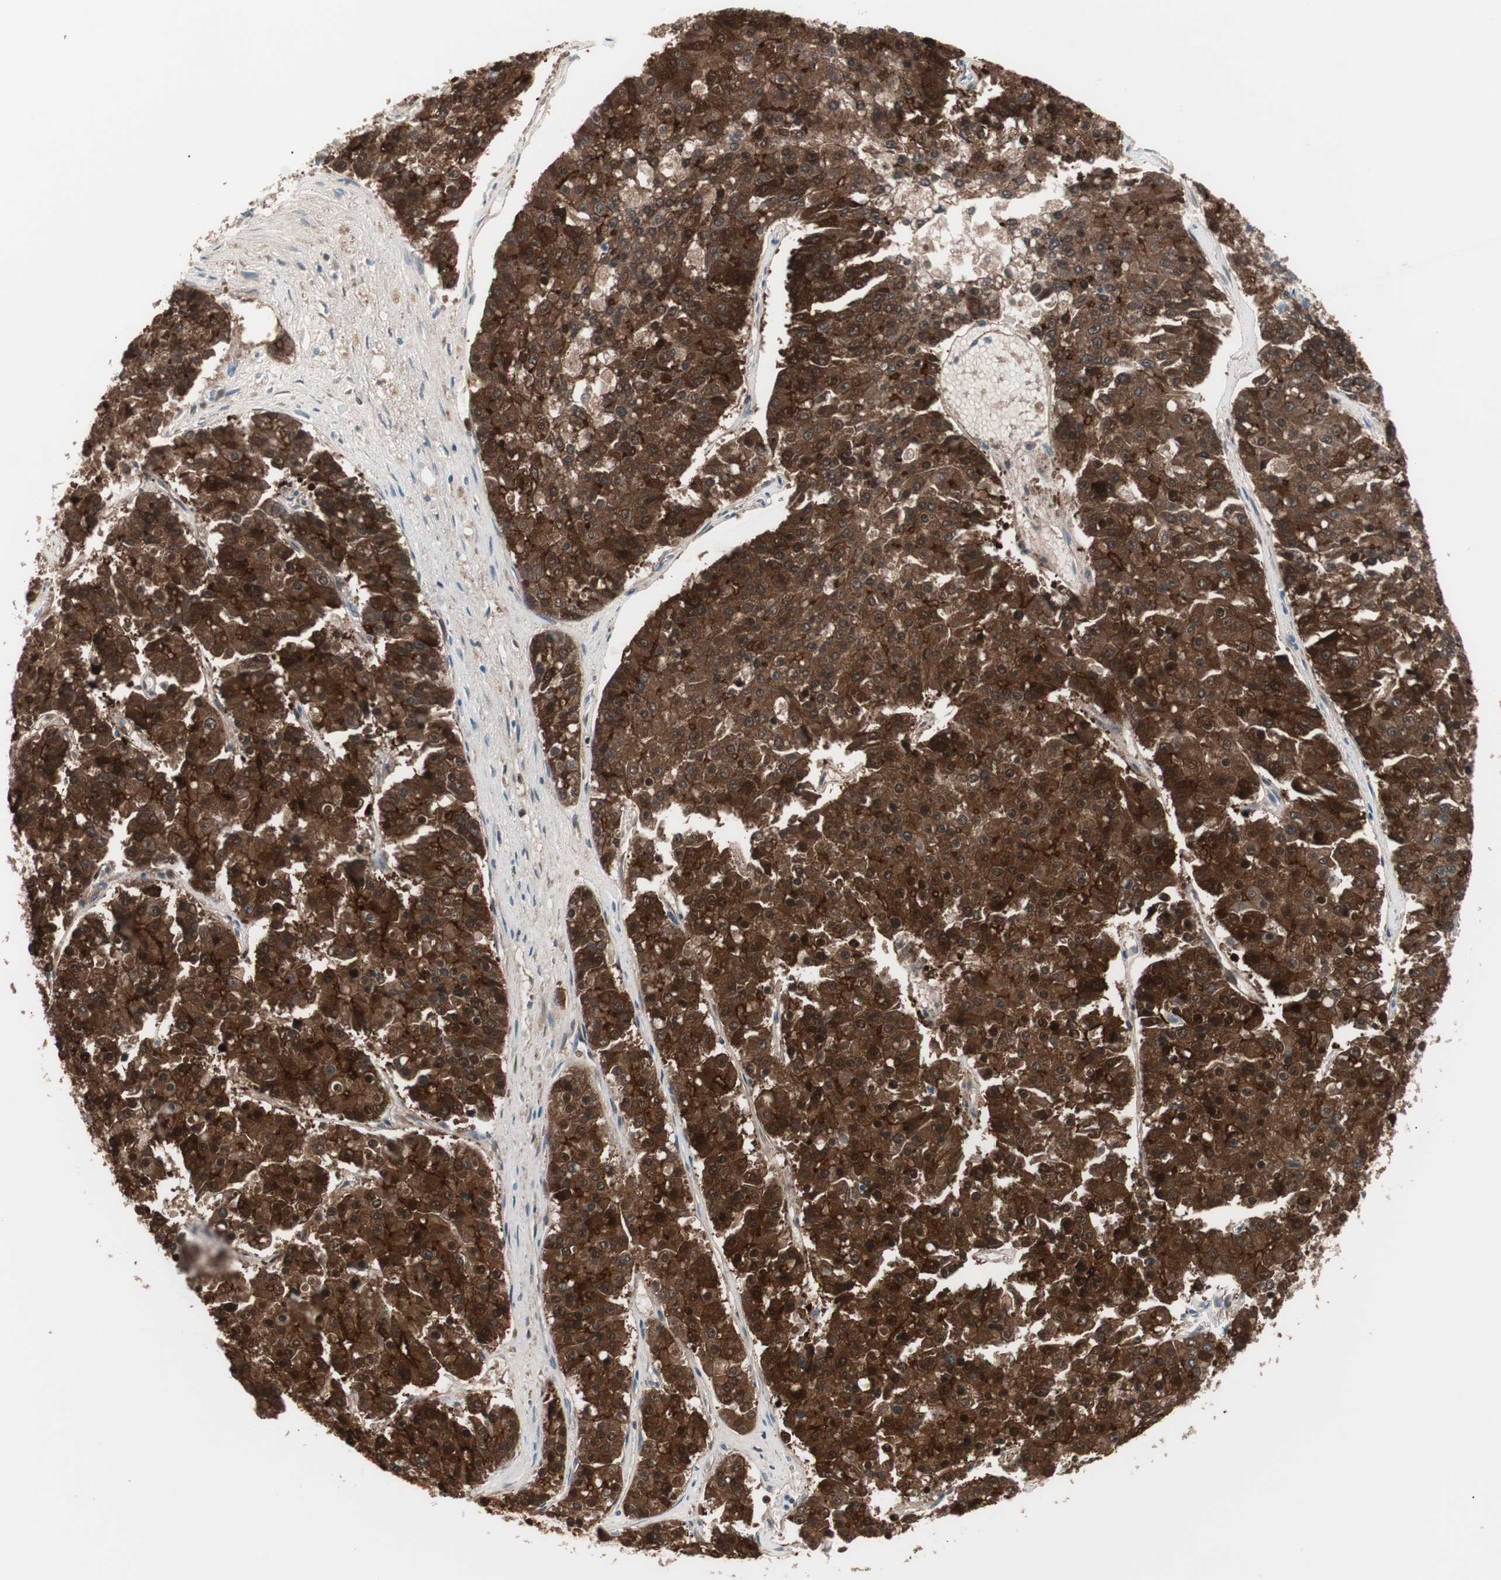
{"staining": {"intensity": "strong", "quantity": ">75%", "location": "cytoplasmic/membranous,nuclear"}, "tissue": "pancreatic cancer", "cell_type": "Tumor cells", "image_type": "cancer", "snomed": [{"axis": "morphology", "description": "Adenocarcinoma, NOS"}, {"axis": "topography", "description": "Pancreas"}], "caption": "Strong cytoplasmic/membranous and nuclear protein expression is present in about >75% of tumor cells in pancreatic adenocarcinoma. Nuclei are stained in blue.", "gene": "VIL1", "patient": {"sex": "male", "age": 50}}